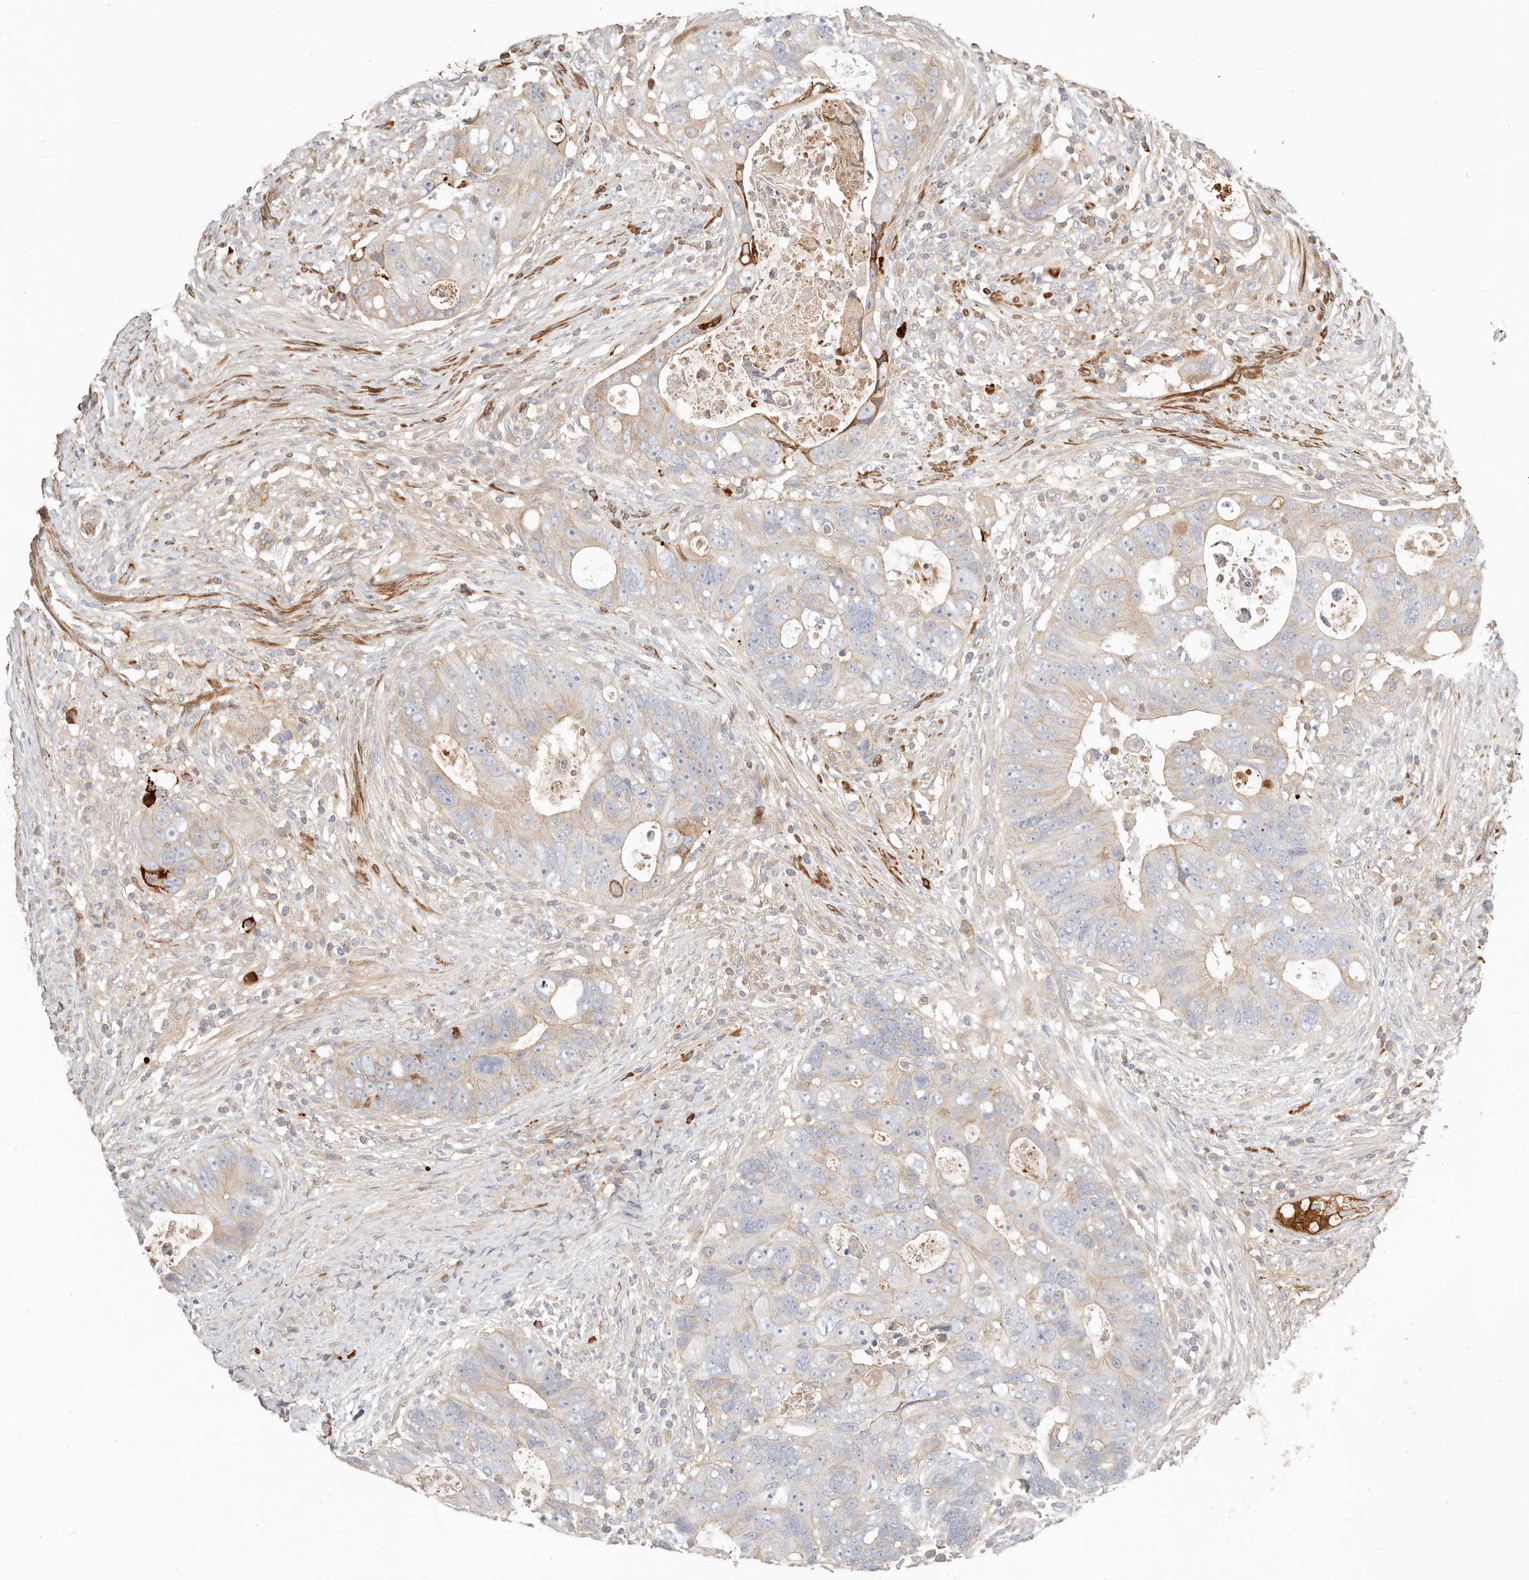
{"staining": {"intensity": "moderate", "quantity": "<25%", "location": "cytoplasmic/membranous"}, "tissue": "colorectal cancer", "cell_type": "Tumor cells", "image_type": "cancer", "snomed": [{"axis": "morphology", "description": "Adenocarcinoma, NOS"}, {"axis": "topography", "description": "Rectum"}], "caption": "Immunohistochemistry histopathology image of neoplastic tissue: human adenocarcinoma (colorectal) stained using immunohistochemistry (IHC) displays low levels of moderate protein expression localized specifically in the cytoplasmic/membranous of tumor cells, appearing as a cytoplasmic/membranous brown color.", "gene": "MTFR2", "patient": {"sex": "male", "age": 59}}